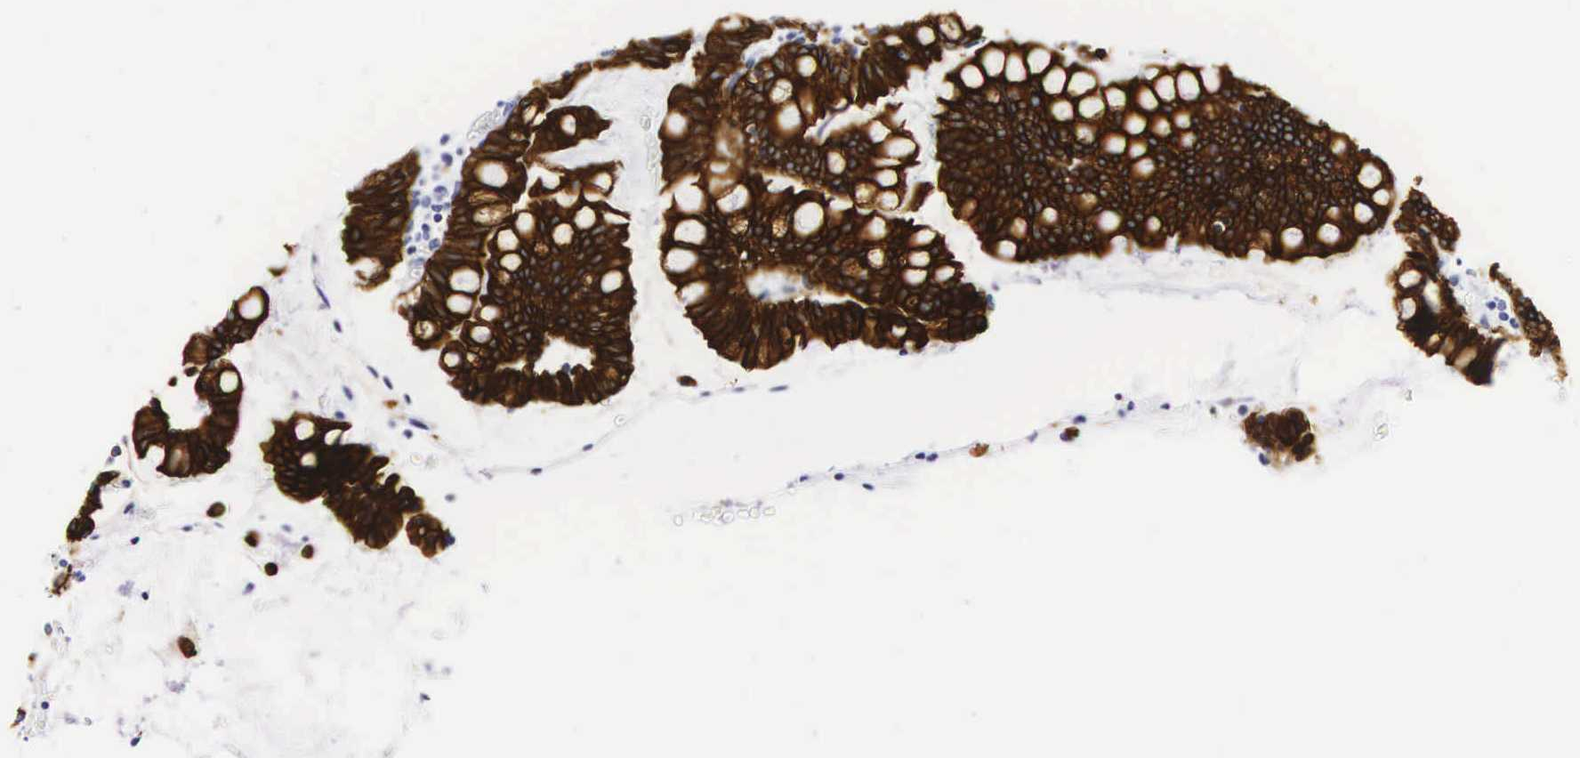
{"staining": {"intensity": "strong", "quantity": ">75%", "location": "cytoplasmic/membranous"}, "tissue": "small intestine", "cell_type": "Glandular cells", "image_type": "normal", "snomed": [{"axis": "morphology", "description": "Normal tissue, NOS"}, {"axis": "topography", "description": "Small intestine"}], "caption": "Human small intestine stained with a brown dye reveals strong cytoplasmic/membranous positive positivity in approximately >75% of glandular cells.", "gene": "KRT18", "patient": {"sex": "male", "age": 1}}